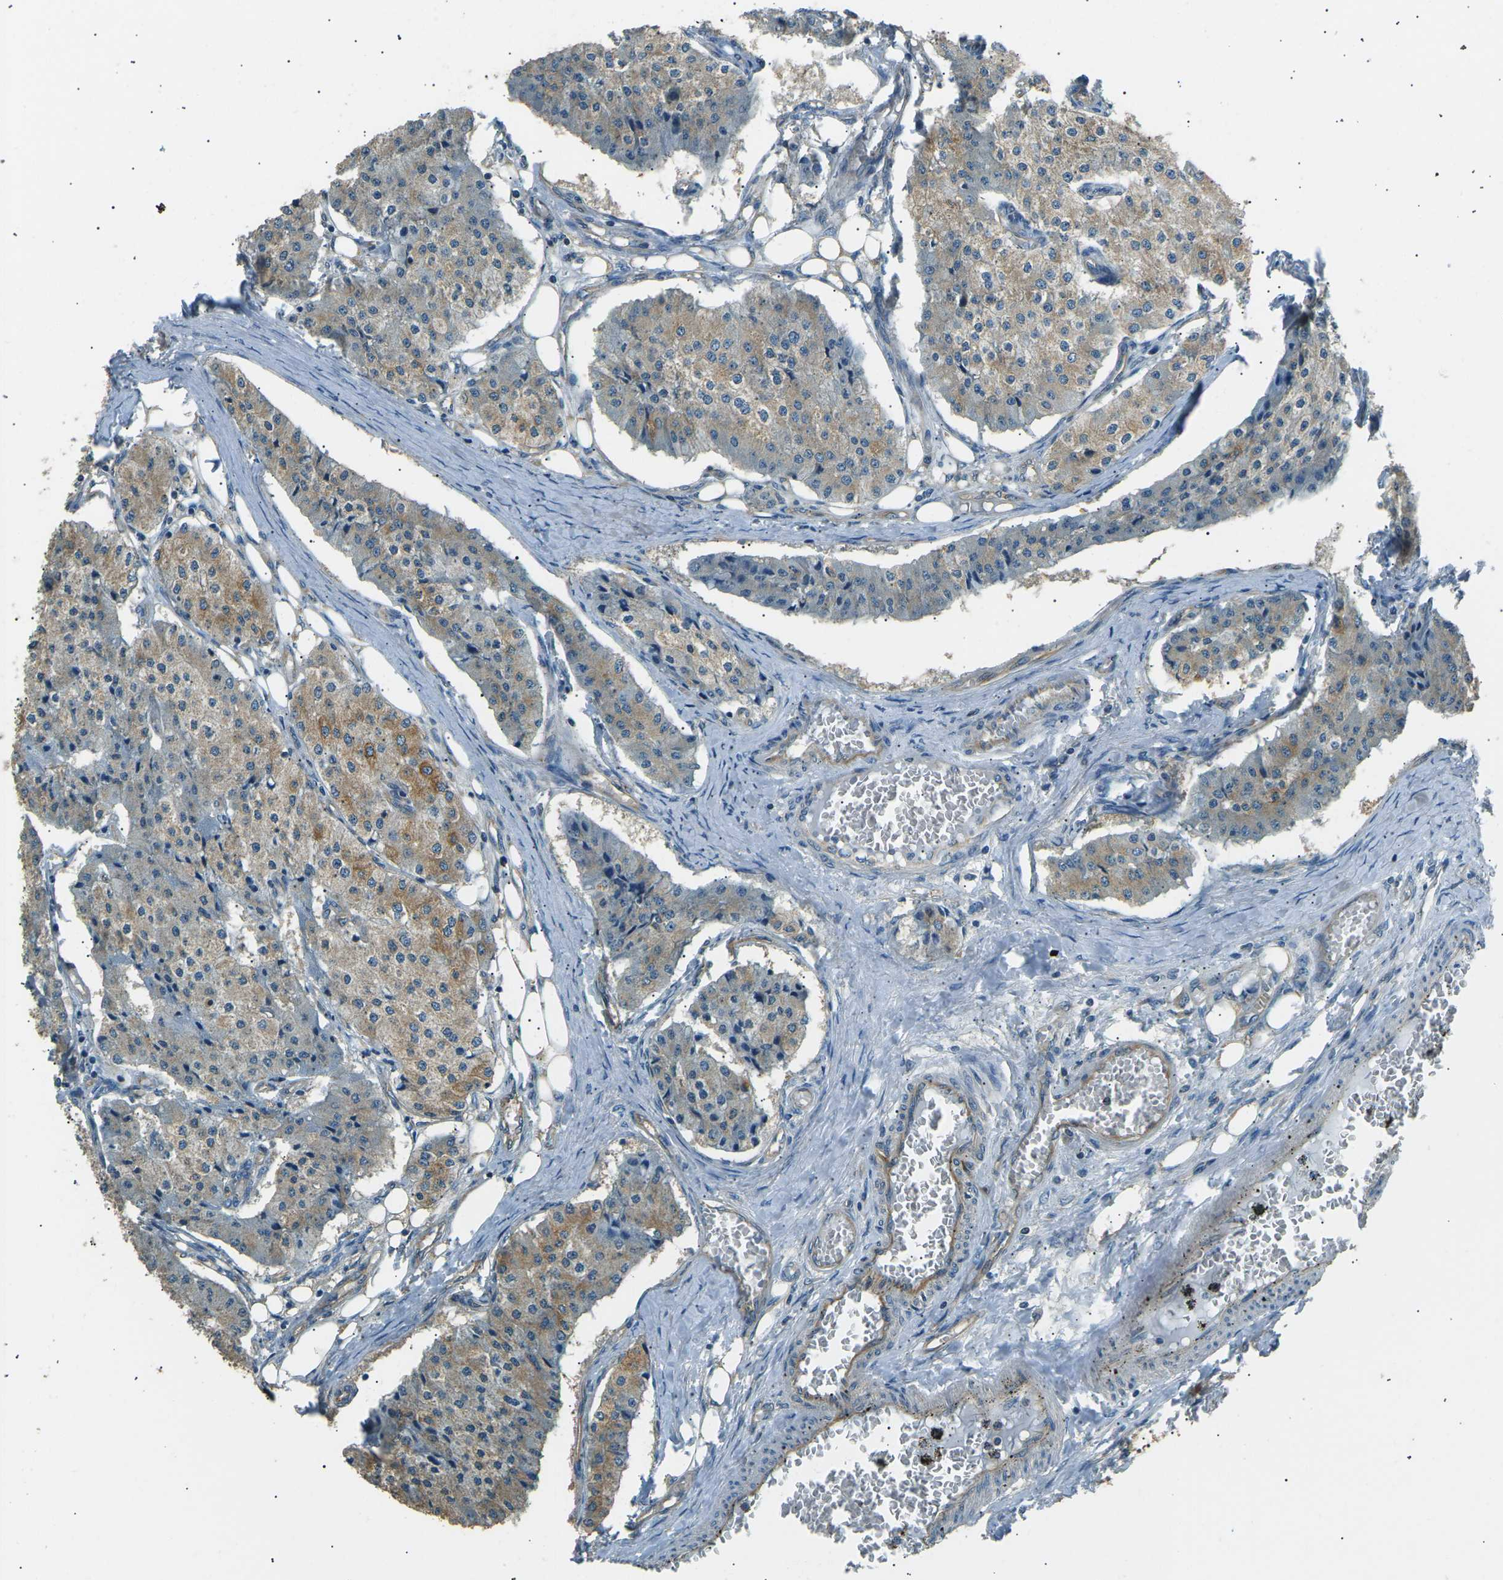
{"staining": {"intensity": "moderate", "quantity": "25%-75%", "location": "cytoplasmic/membranous"}, "tissue": "carcinoid", "cell_type": "Tumor cells", "image_type": "cancer", "snomed": [{"axis": "morphology", "description": "Carcinoid, malignant, NOS"}, {"axis": "topography", "description": "Colon"}], "caption": "Protein staining exhibits moderate cytoplasmic/membranous staining in about 25%-75% of tumor cells in carcinoid. The protein of interest is shown in brown color, while the nuclei are stained blue.", "gene": "SLK", "patient": {"sex": "female", "age": 52}}